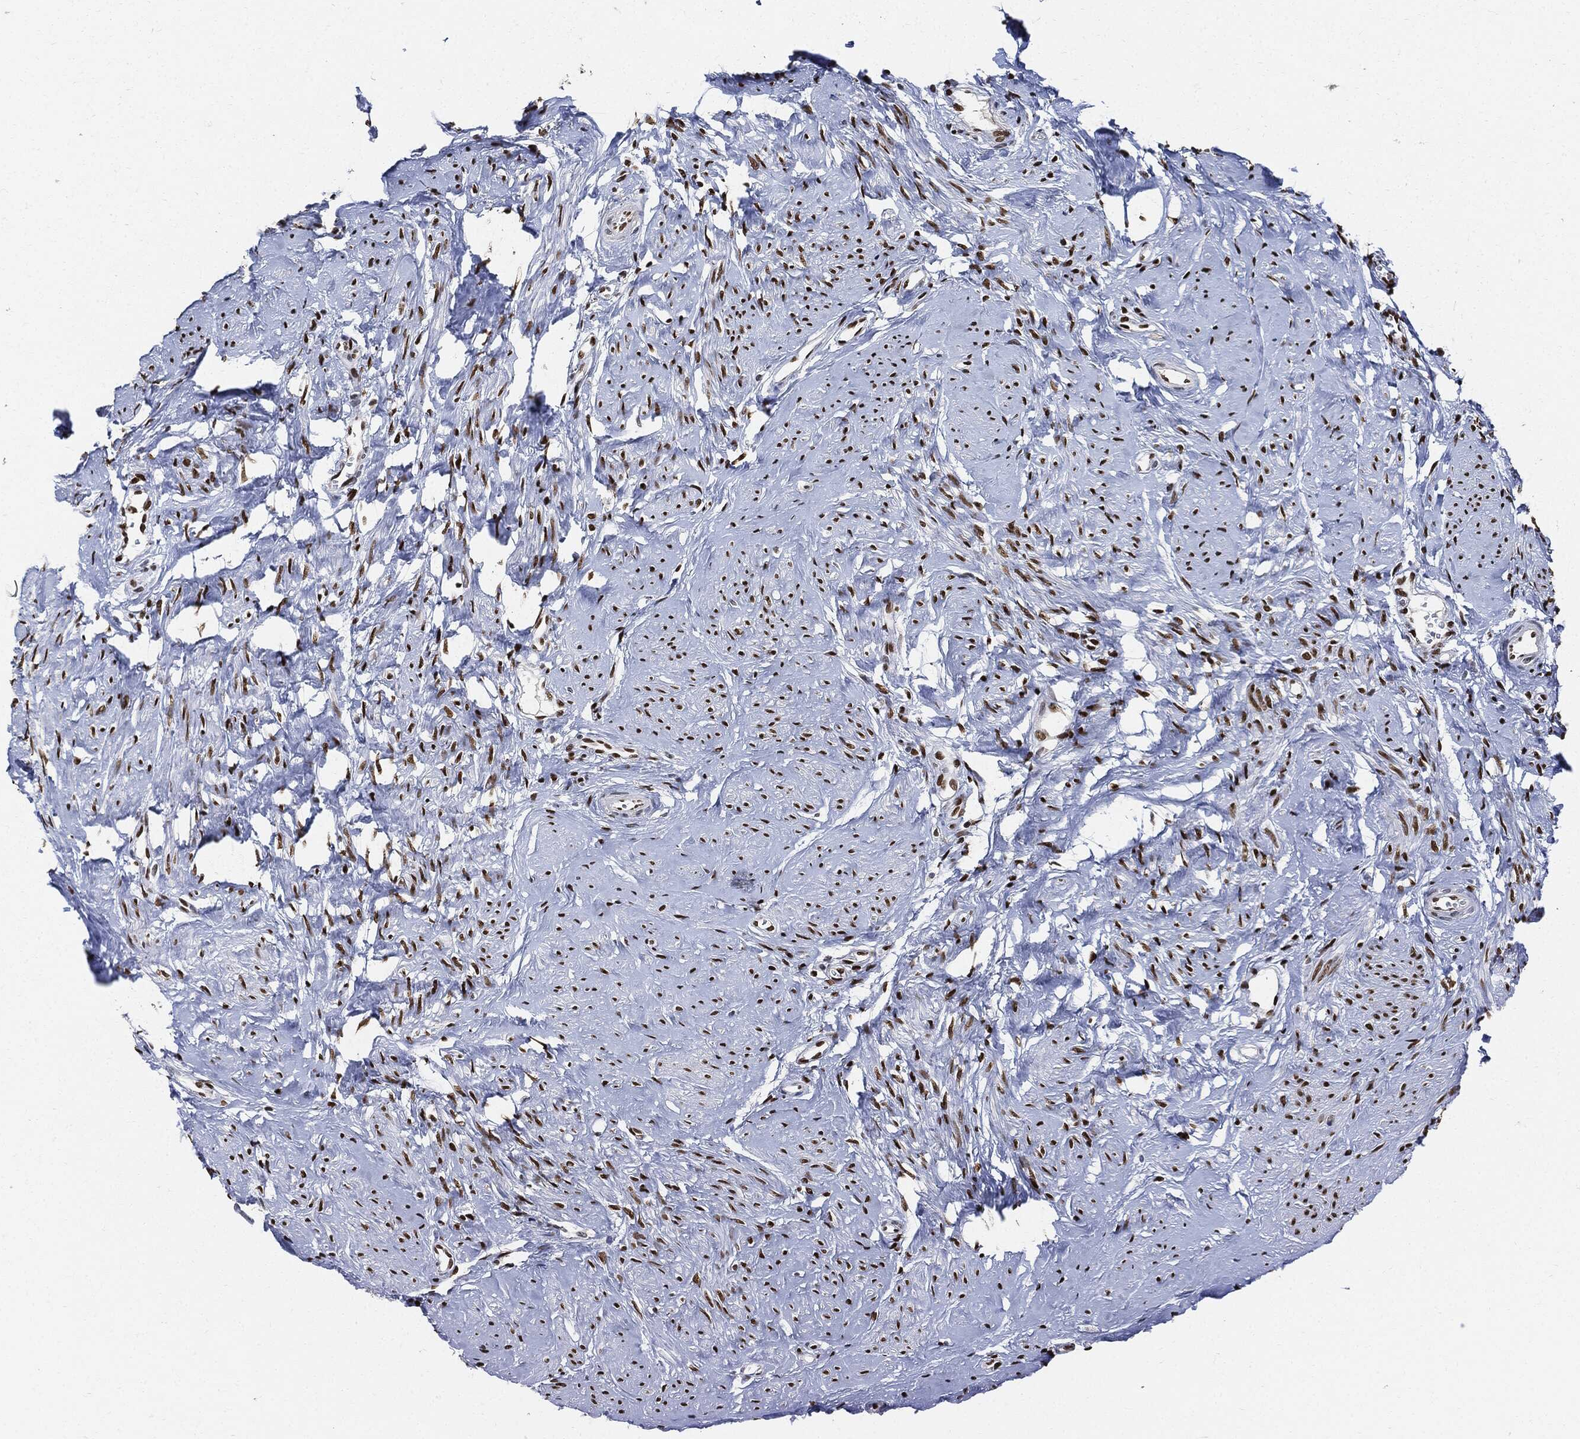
{"staining": {"intensity": "strong", "quantity": ">75%", "location": "nuclear"}, "tissue": "smooth muscle", "cell_type": "Smooth muscle cells", "image_type": "normal", "snomed": [{"axis": "morphology", "description": "Normal tissue, NOS"}, {"axis": "topography", "description": "Smooth muscle"}], "caption": "Human smooth muscle stained for a protein (brown) shows strong nuclear positive positivity in about >75% of smooth muscle cells.", "gene": "PCNA", "patient": {"sex": "female", "age": 48}}